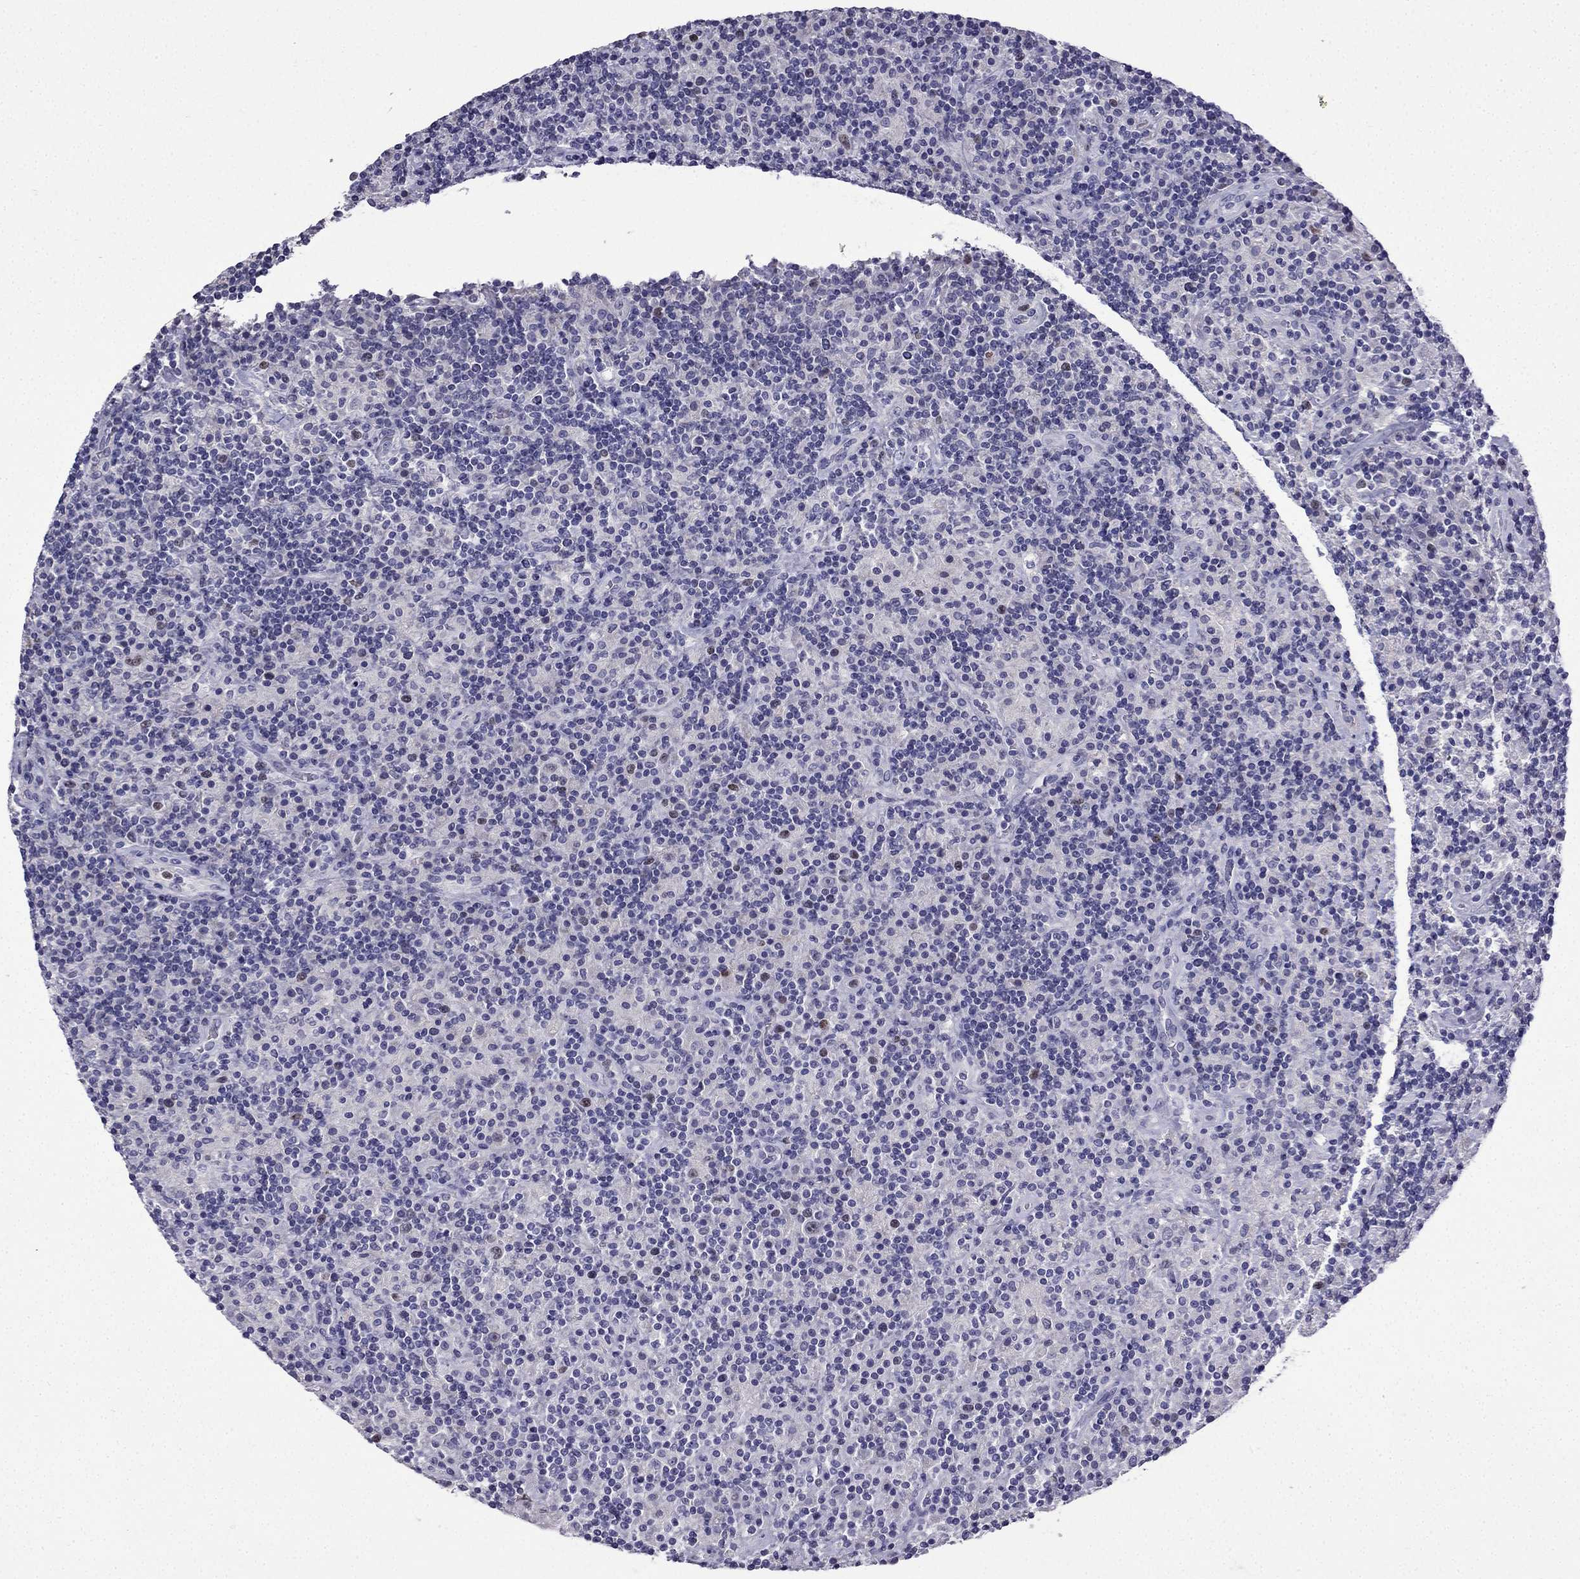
{"staining": {"intensity": "negative", "quantity": "none", "location": "none"}, "tissue": "lymphoma", "cell_type": "Tumor cells", "image_type": "cancer", "snomed": [{"axis": "morphology", "description": "Hodgkin's disease, NOS"}, {"axis": "topography", "description": "Lymph node"}], "caption": "Immunohistochemical staining of human Hodgkin's disease exhibits no significant expression in tumor cells.", "gene": "UHRF1", "patient": {"sex": "male", "age": 70}}